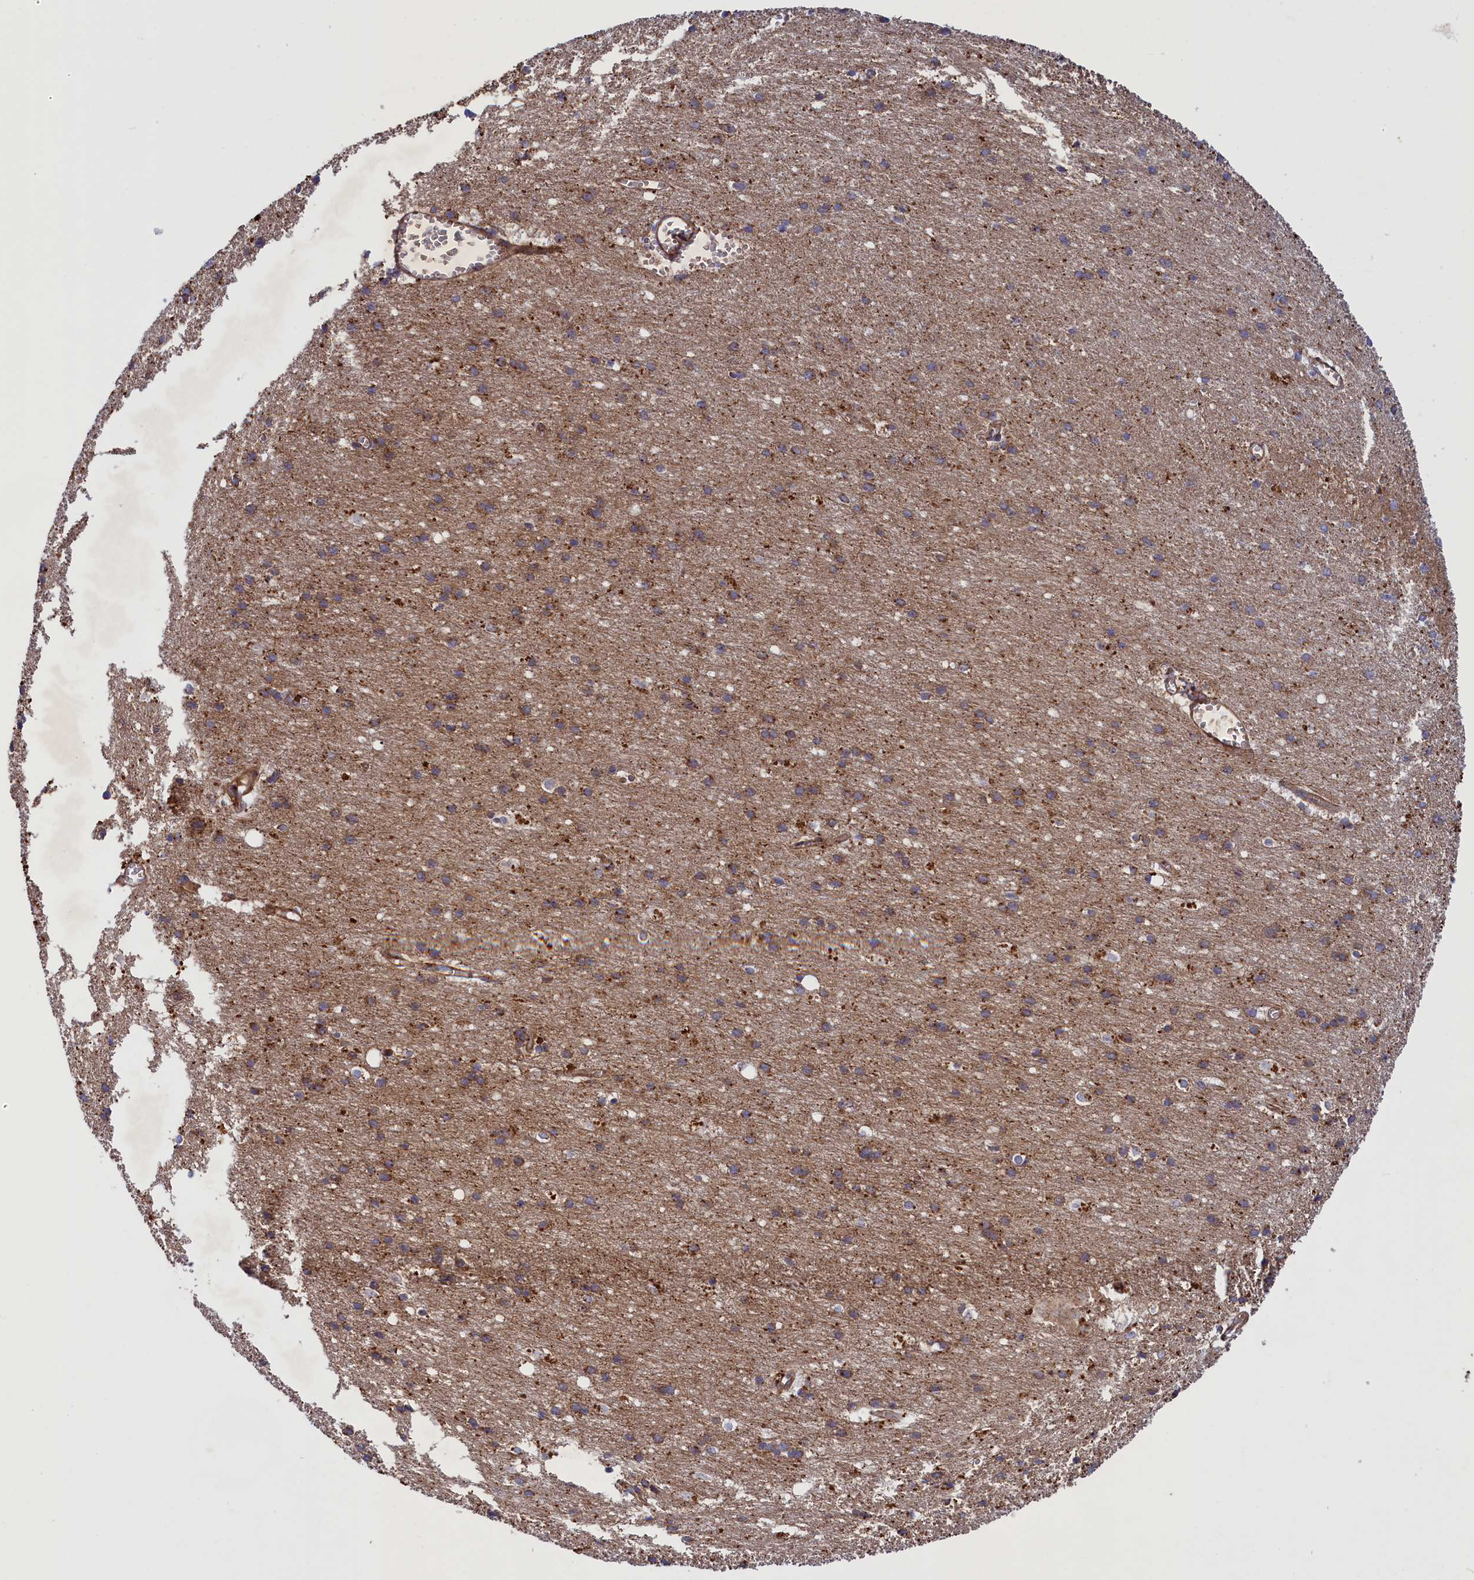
{"staining": {"intensity": "weak", "quantity": ">75%", "location": "cytoplasmic/membranous"}, "tissue": "cerebral cortex", "cell_type": "Endothelial cells", "image_type": "normal", "snomed": [{"axis": "morphology", "description": "Normal tissue, NOS"}, {"axis": "topography", "description": "Cerebral cortex"}], "caption": "Cerebral cortex stained with DAB (3,3'-diaminobenzidine) IHC displays low levels of weak cytoplasmic/membranous staining in about >75% of endothelial cells.", "gene": "SCAMP4", "patient": {"sex": "male", "age": 54}}